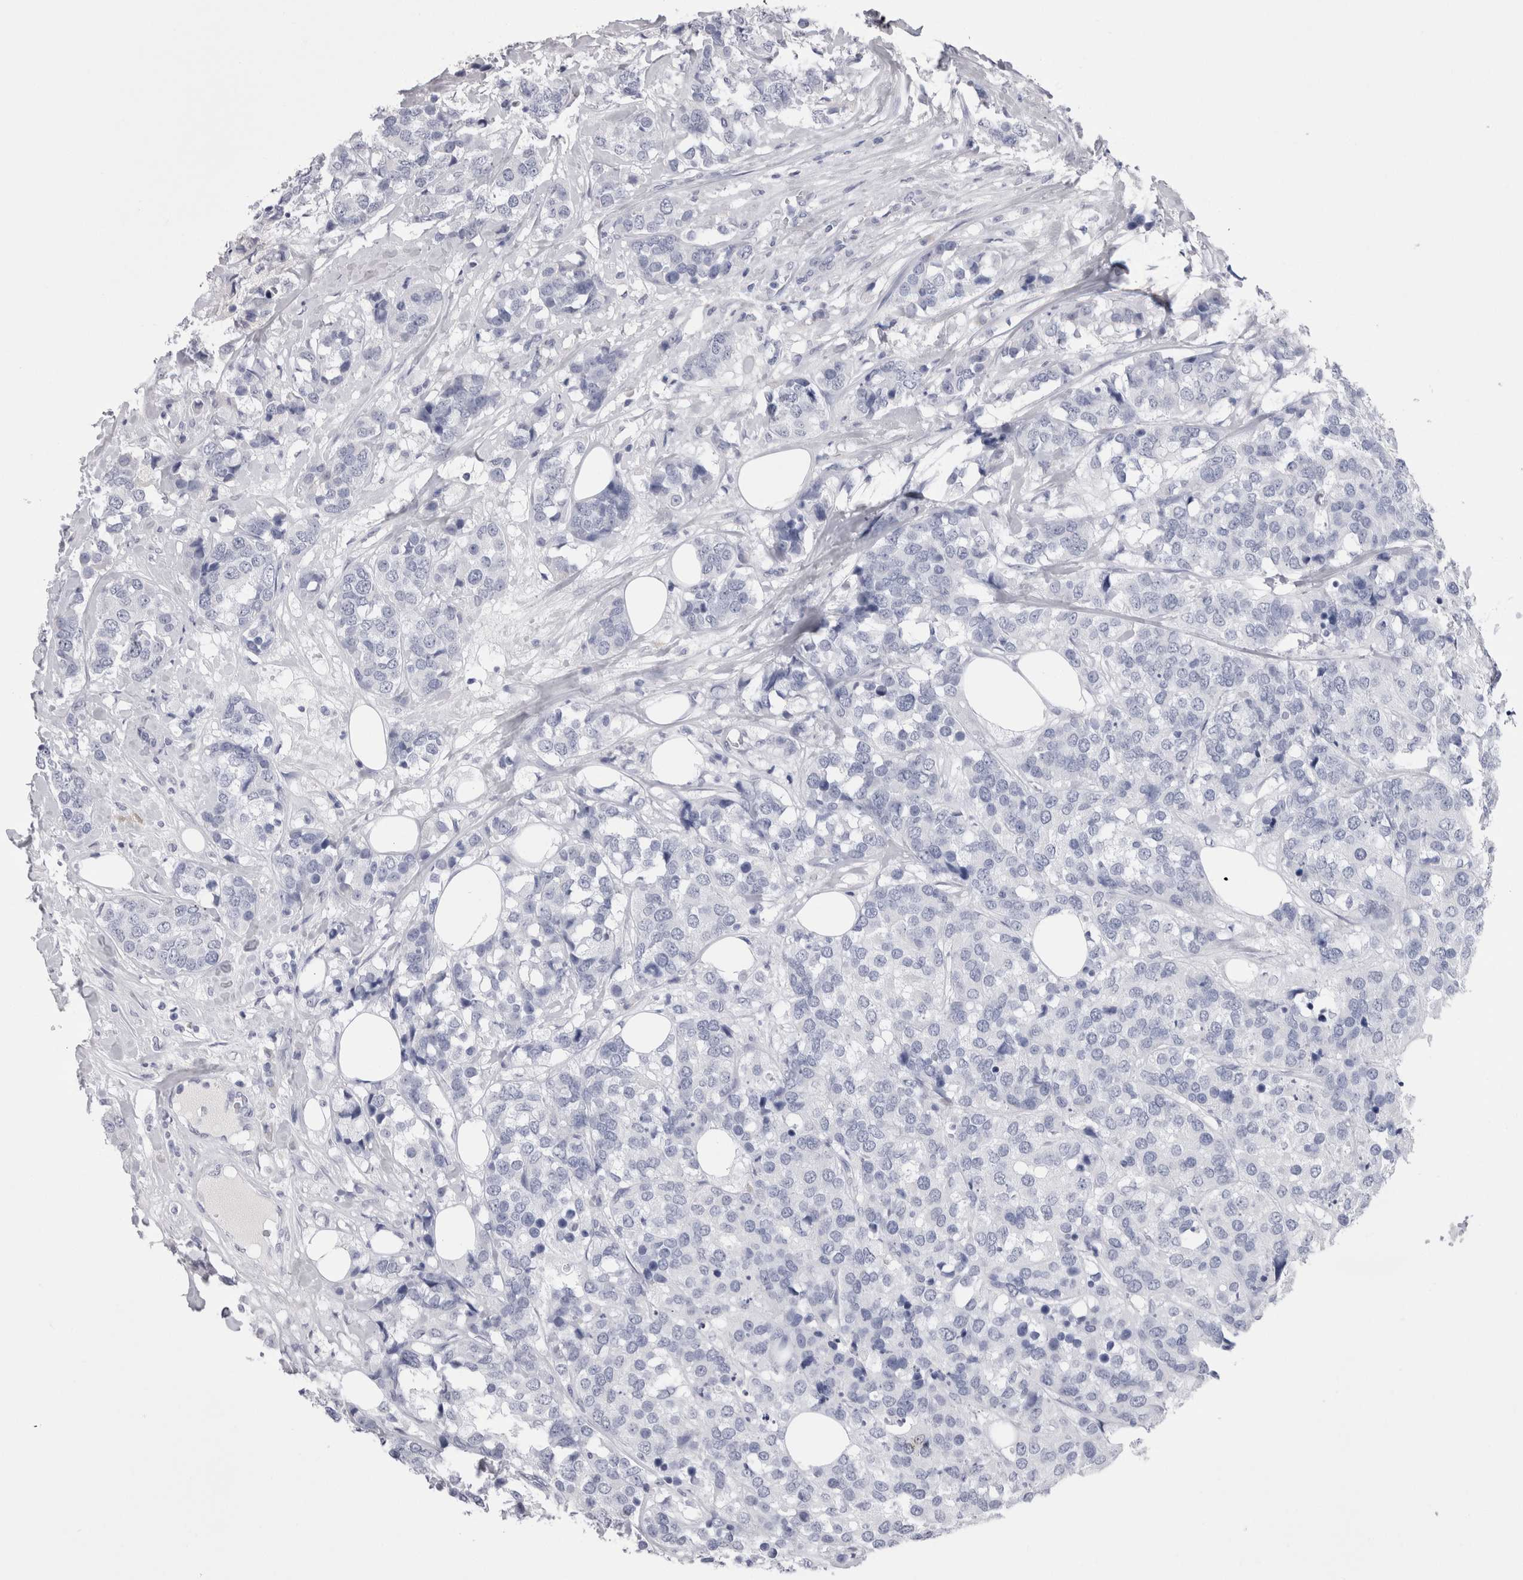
{"staining": {"intensity": "negative", "quantity": "none", "location": "none"}, "tissue": "breast cancer", "cell_type": "Tumor cells", "image_type": "cancer", "snomed": [{"axis": "morphology", "description": "Lobular carcinoma"}, {"axis": "topography", "description": "Breast"}], "caption": "Immunohistochemistry histopathology image of lobular carcinoma (breast) stained for a protein (brown), which shows no positivity in tumor cells.", "gene": "CDHR5", "patient": {"sex": "female", "age": 59}}